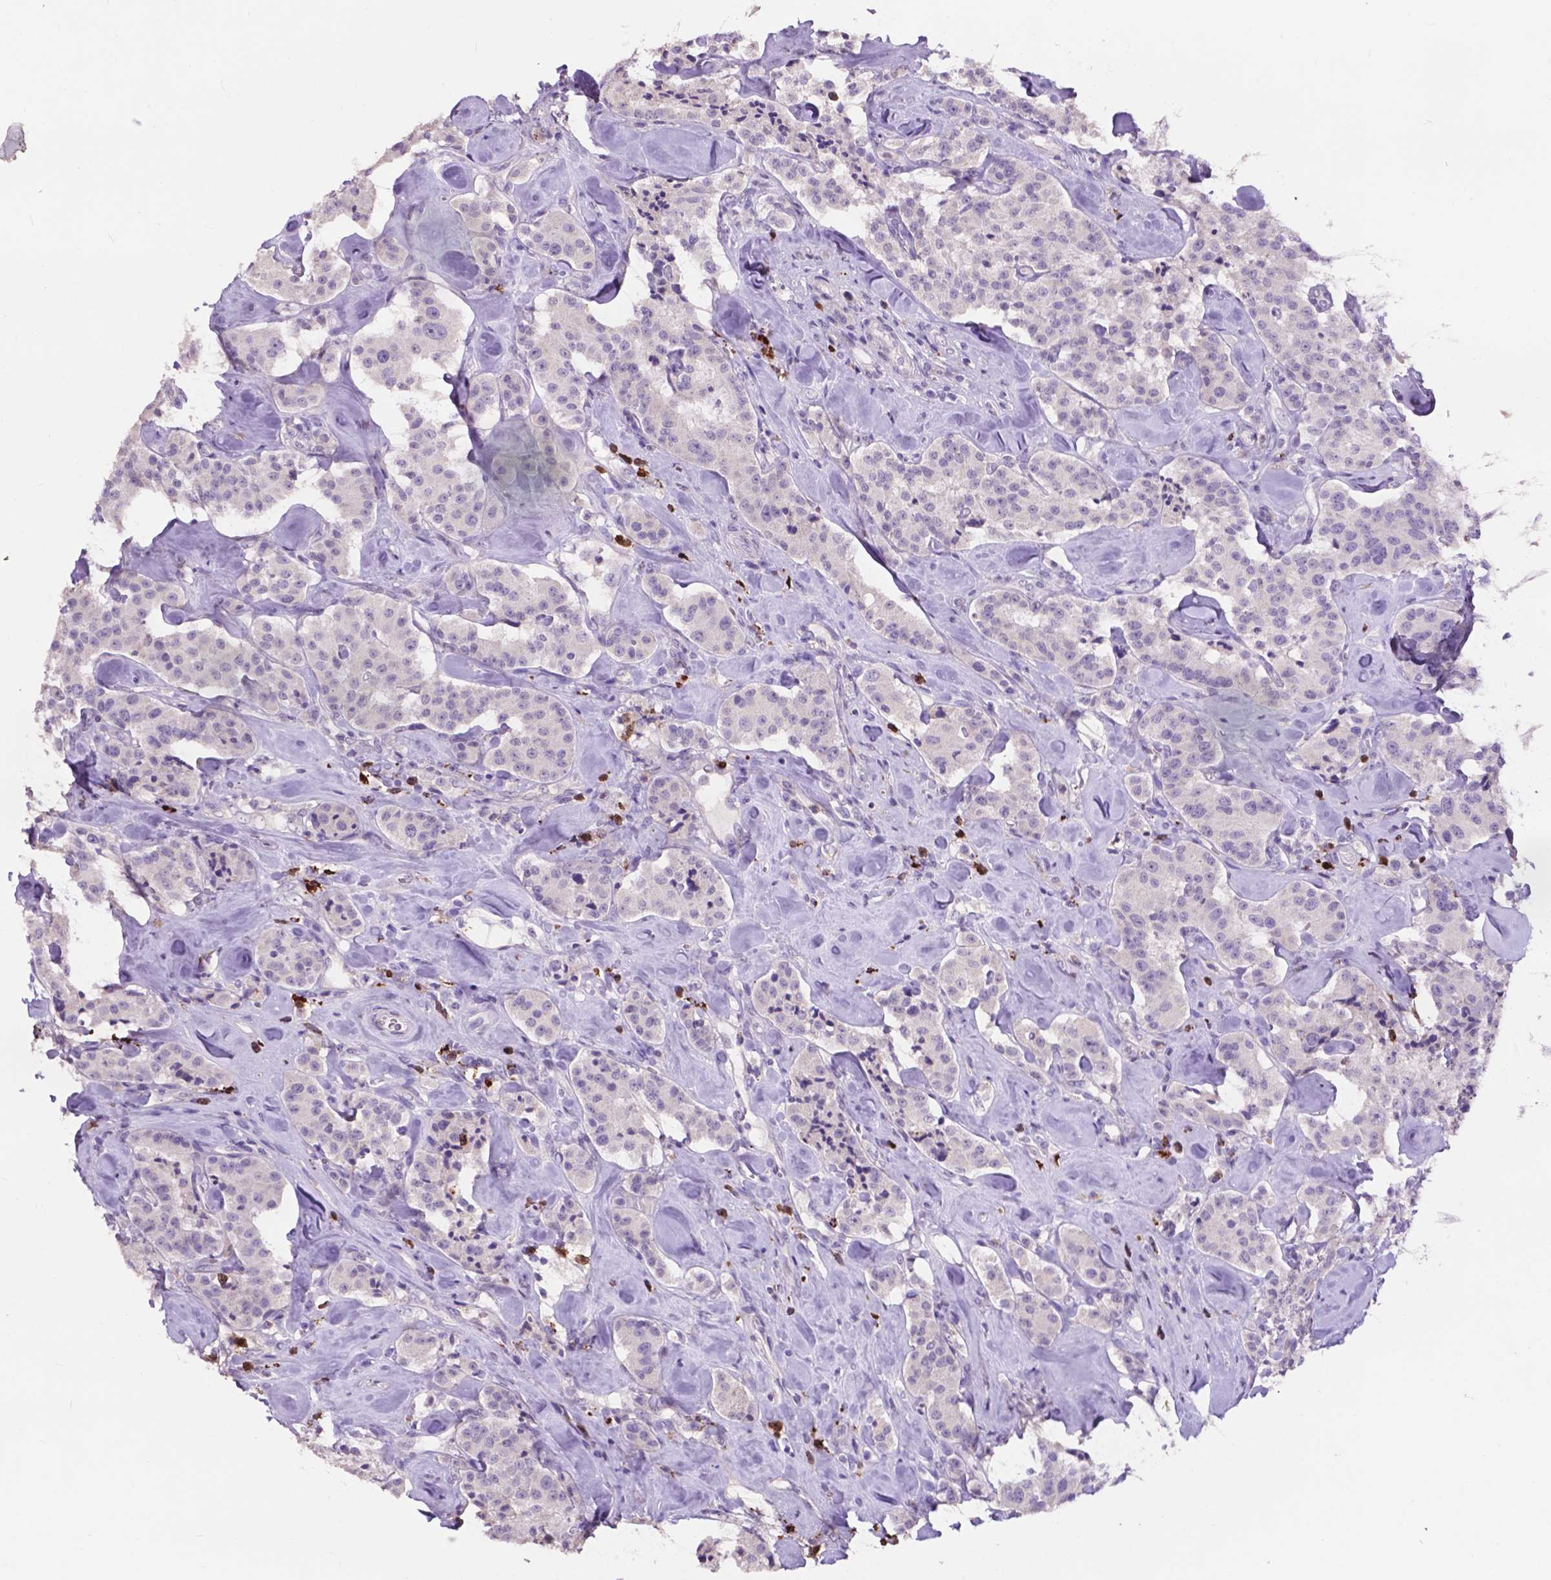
{"staining": {"intensity": "negative", "quantity": "none", "location": "none"}, "tissue": "carcinoid", "cell_type": "Tumor cells", "image_type": "cancer", "snomed": [{"axis": "morphology", "description": "Carcinoid, malignant, NOS"}, {"axis": "topography", "description": "Pancreas"}], "caption": "Immunohistochemistry (IHC) of human carcinoid reveals no staining in tumor cells.", "gene": "PLSCR1", "patient": {"sex": "male", "age": 41}}